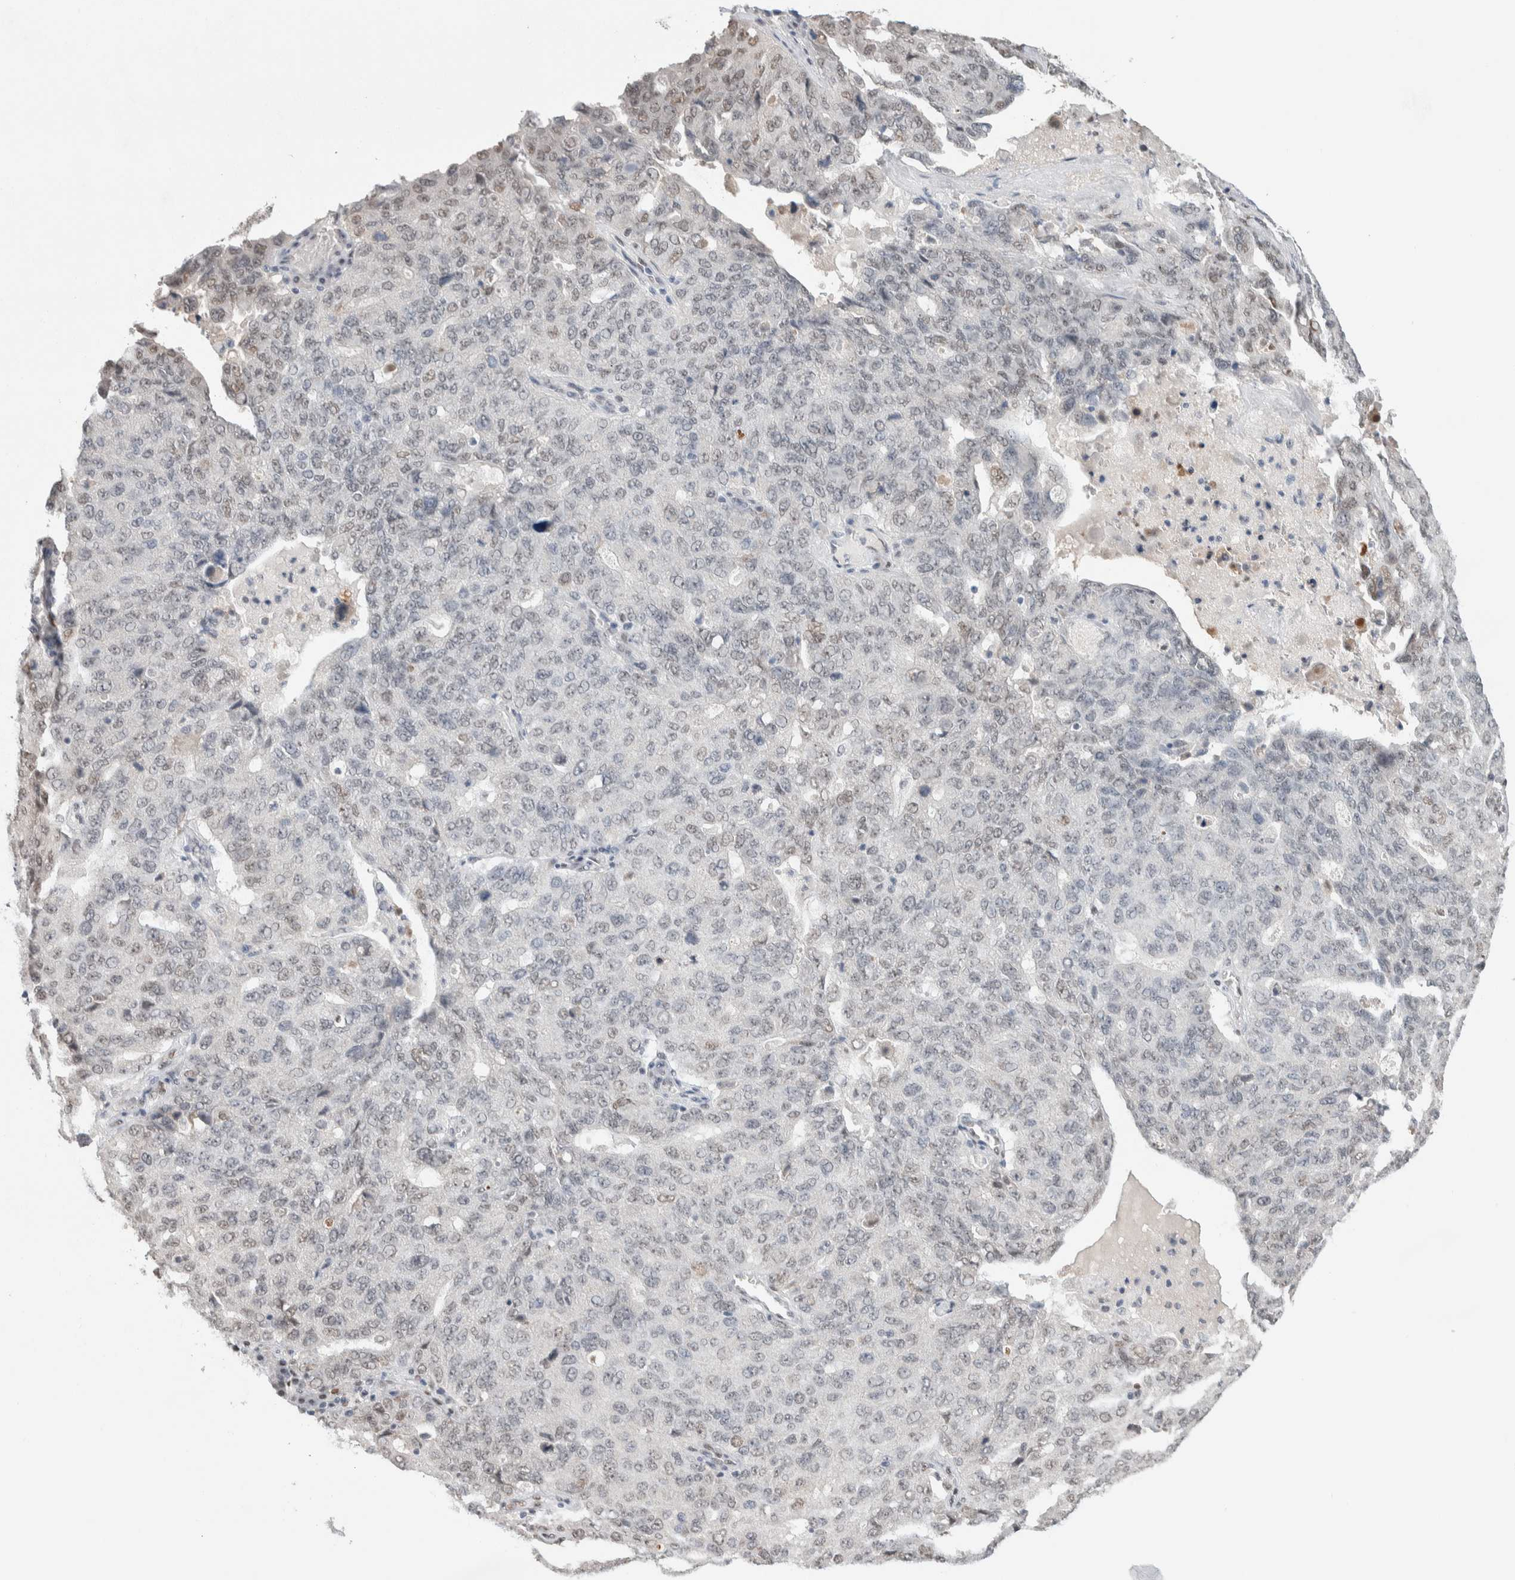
{"staining": {"intensity": "weak", "quantity": "<25%", "location": "nuclear"}, "tissue": "ovarian cancer", "cell_type": "Tumor cells", "image_type": "cancer", "snomed": [{"axis": "morphology", "description": "Carcinoma, endometroid"}, {"axis": "topography", "description": "Ovary"}], "caption": "This image is of ovarian endometroid carcinoma stained with immunohistochemistry to label a protein in brown with the nuclei are counter-stained blue. There is no staining in tumor cells.", "gene": "PRMT1", "patient": {"sex": "female", "age": 62}}